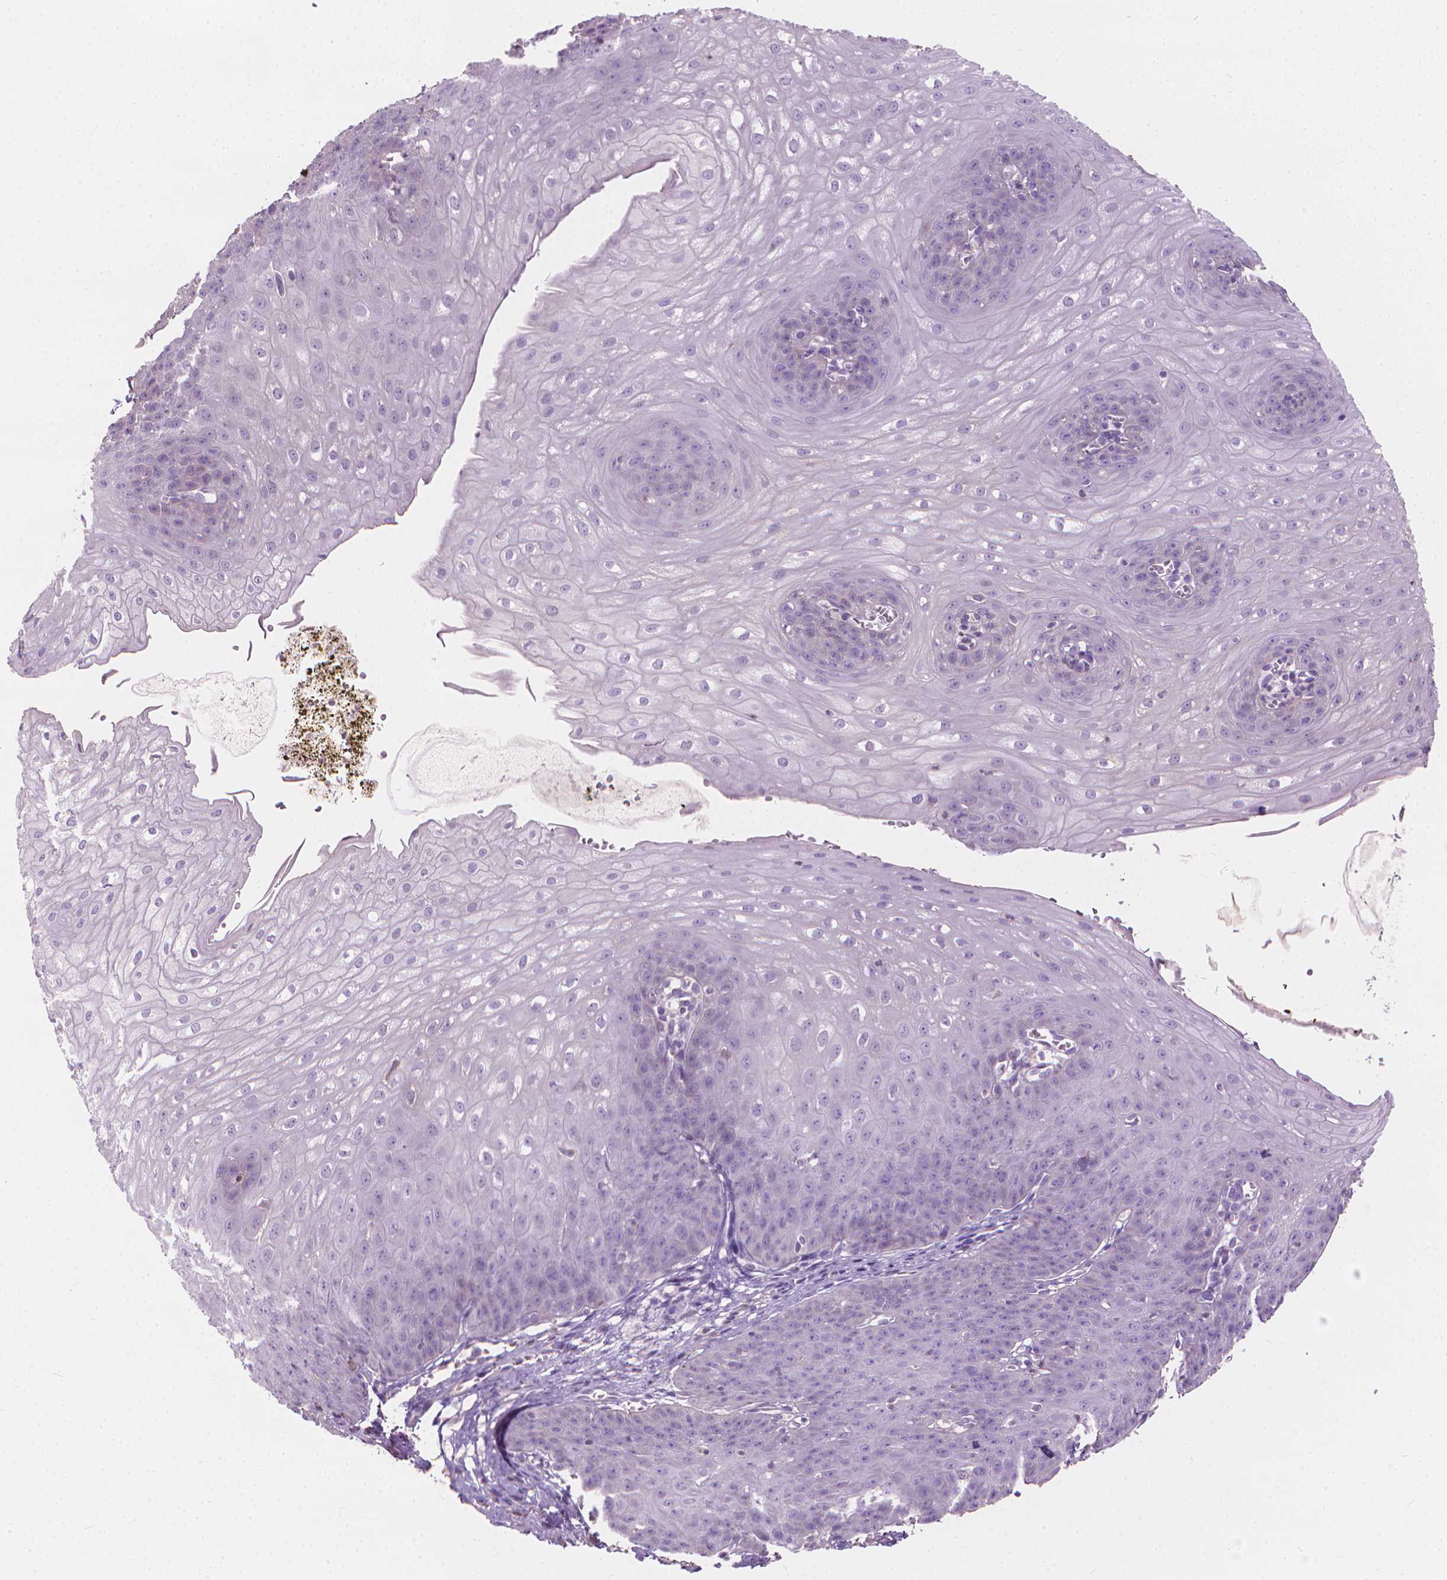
{"staining": {"intensity": "negative", "quantity": "none", "location": "none"}, "tissue": "esophagus", "cell_type": "Squamous epithelial cells", "image_type": "normal", "snomed": [{"axis": "morphology", "description": "Normal tissue, NOS"}, {"axis": "topography", "description": "Esophagus"}], "caption": "This image is of normal esophagus stained with immunohistochemistry (IHC) to label a protein in brown with the nuclei are counter-stained blue. There is no staining in squamous epithelial cells. (DAB IHC visualized using brightfield microscopy, high magnification).", "gene": "CABCOCO1", "patient": {"sex": "male", "age": 71}}